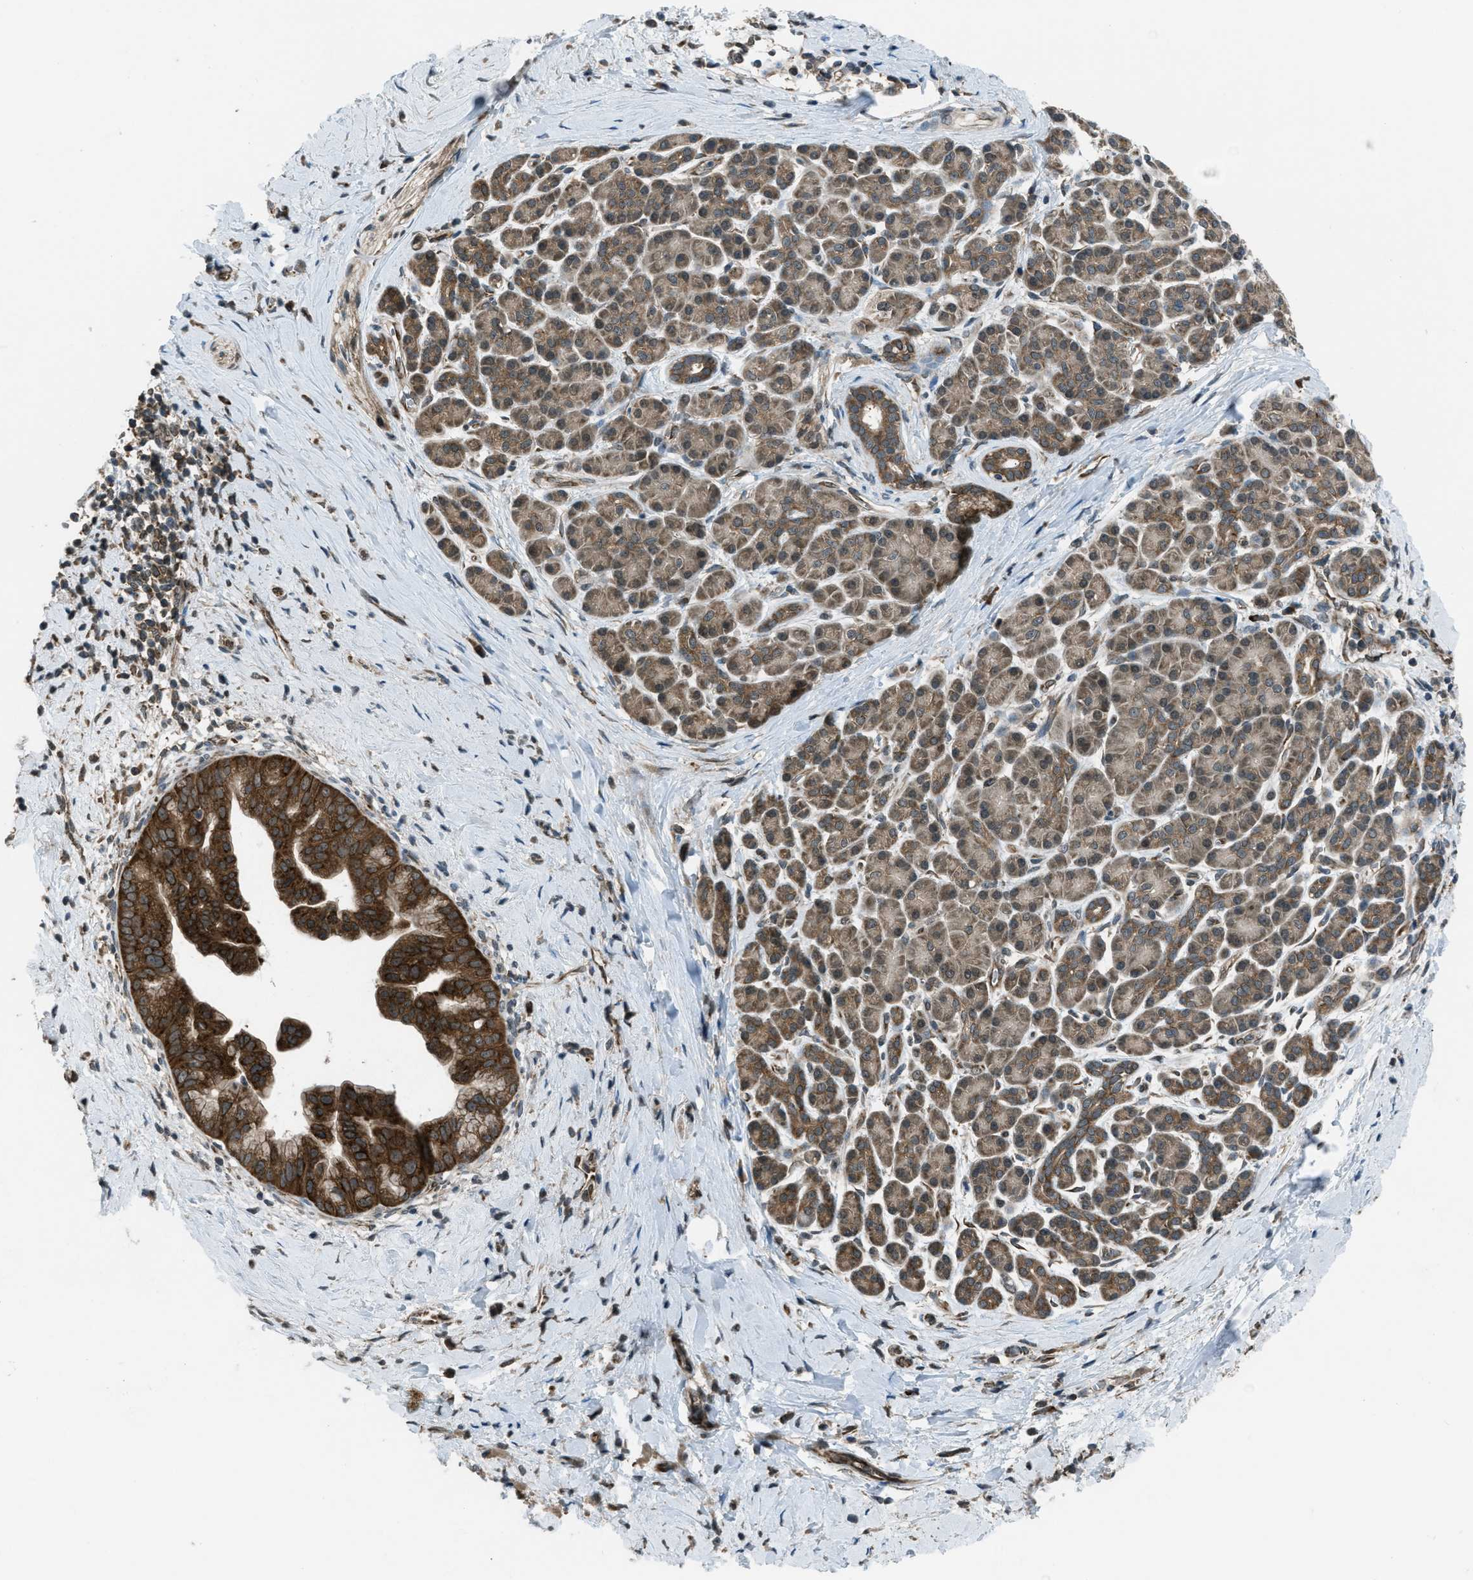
{"staining": {"intensity": "strong", "quantity": ">75%", "location": "cytoplasmic/membranous"}, "tissue": "pancreatic cancer", "cell_type": "Tumor cells", "image_type": "cancer", "snomed": [{"axis": "morphology", "description": "Adenocarcinoma, NOS"}, {"axis": "topography", "description": "Pancreas"}], "caption": "A high amount of strong cytoplasmic/membranous staining is appreciated in about >75% of tumor cells in pancreatic adenocarcinoma tissue.", "gene": "ASAP2", "patient": {"sex": "male", "age": 55}}